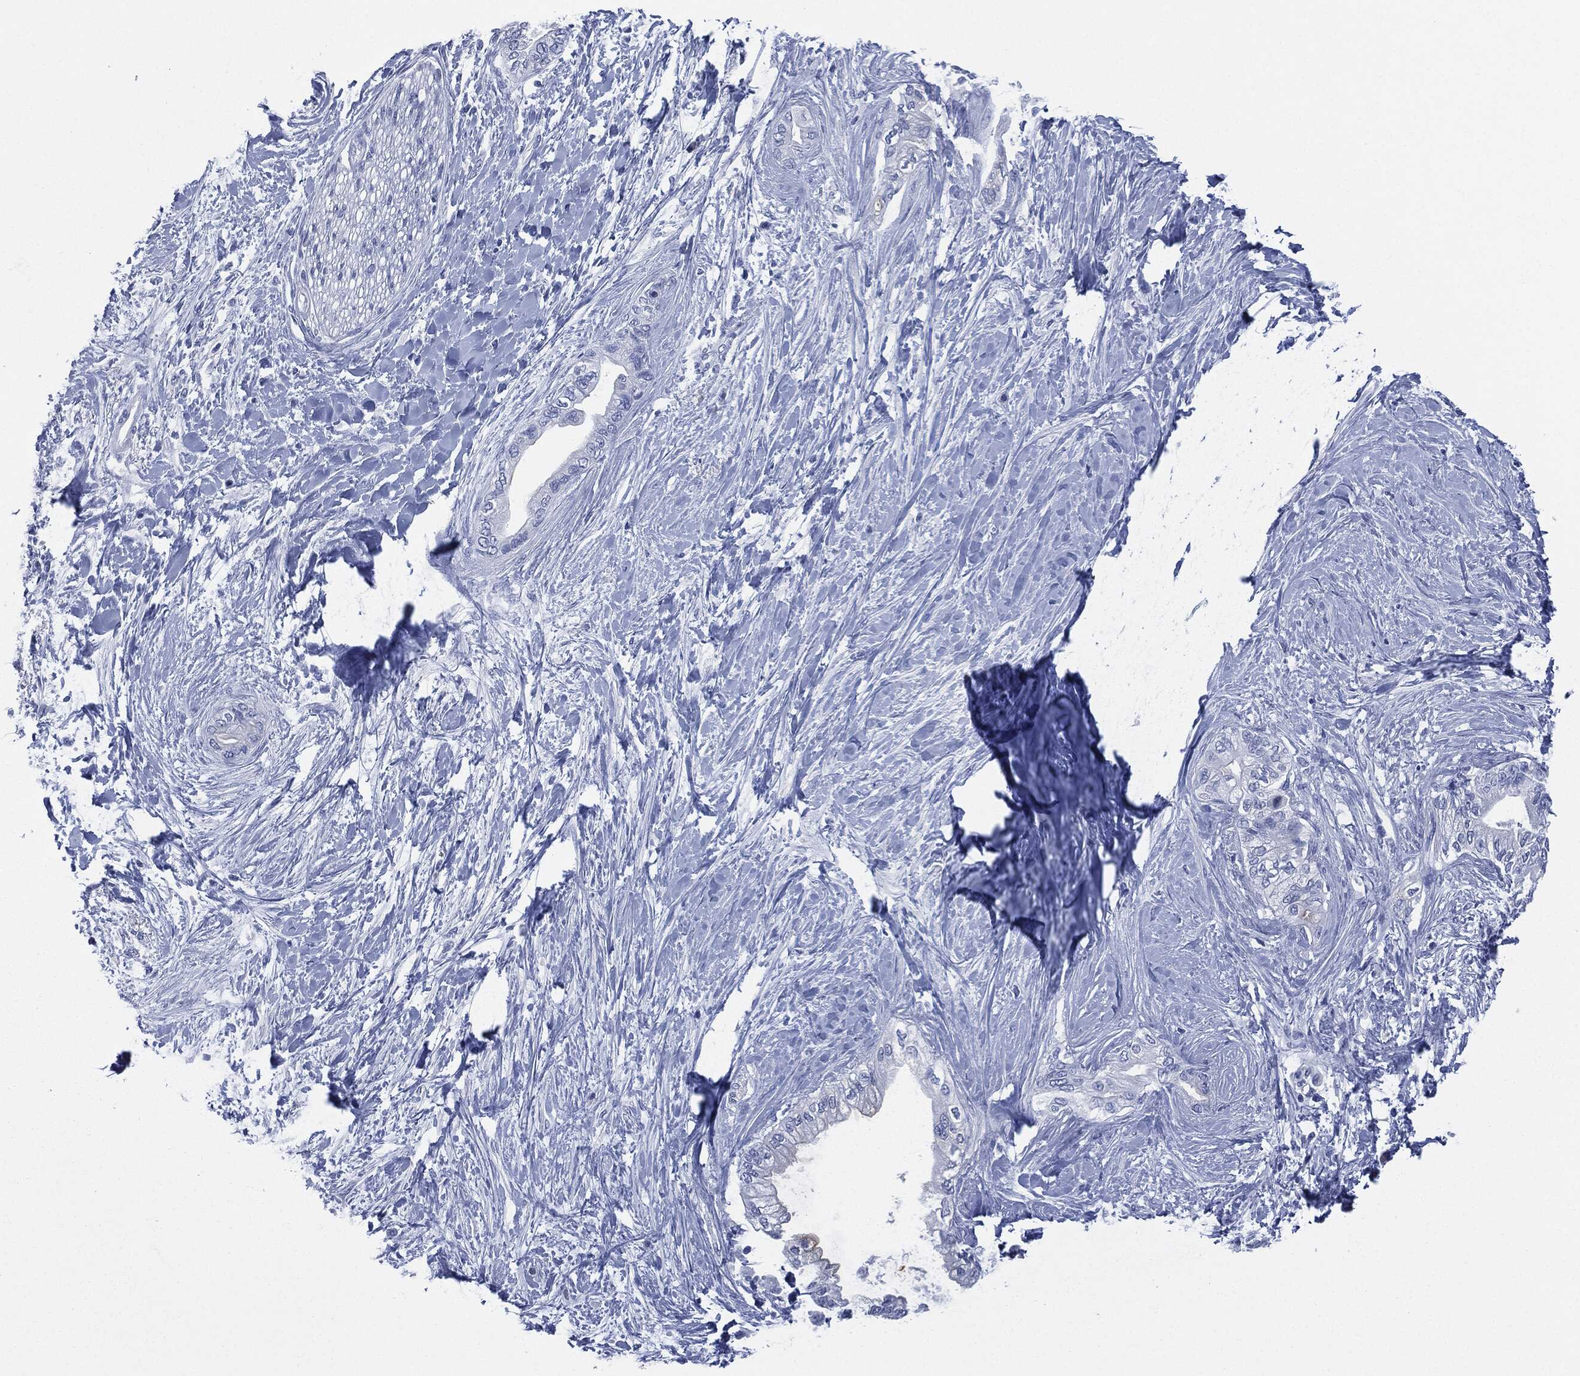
{"staining": {"intensity": "negative", "quantity": "none", "location": "none"}, "tissue": "pancreatic cancer", "cell_type": "Tumor cells", "image_type": "cancer", "snomed": [{"axis": "morphology", "description": "Normal tissue, NOS"}, {"axis": "morphology", "description": "Adenocarcinoma, NOS"}, {"axis": "topography", "description": "Pancreas"}, {"axis": "topography", "description": "Duodenum"}], "caption": "Immunohistochemistry photomicrograph of pancreatic cancer (adenocarcinoma) stained for a protein (brown), which displays no positivity in tumor cells.", "gene": "MUC16", "patient": {"sex": "female", "age": 60}}